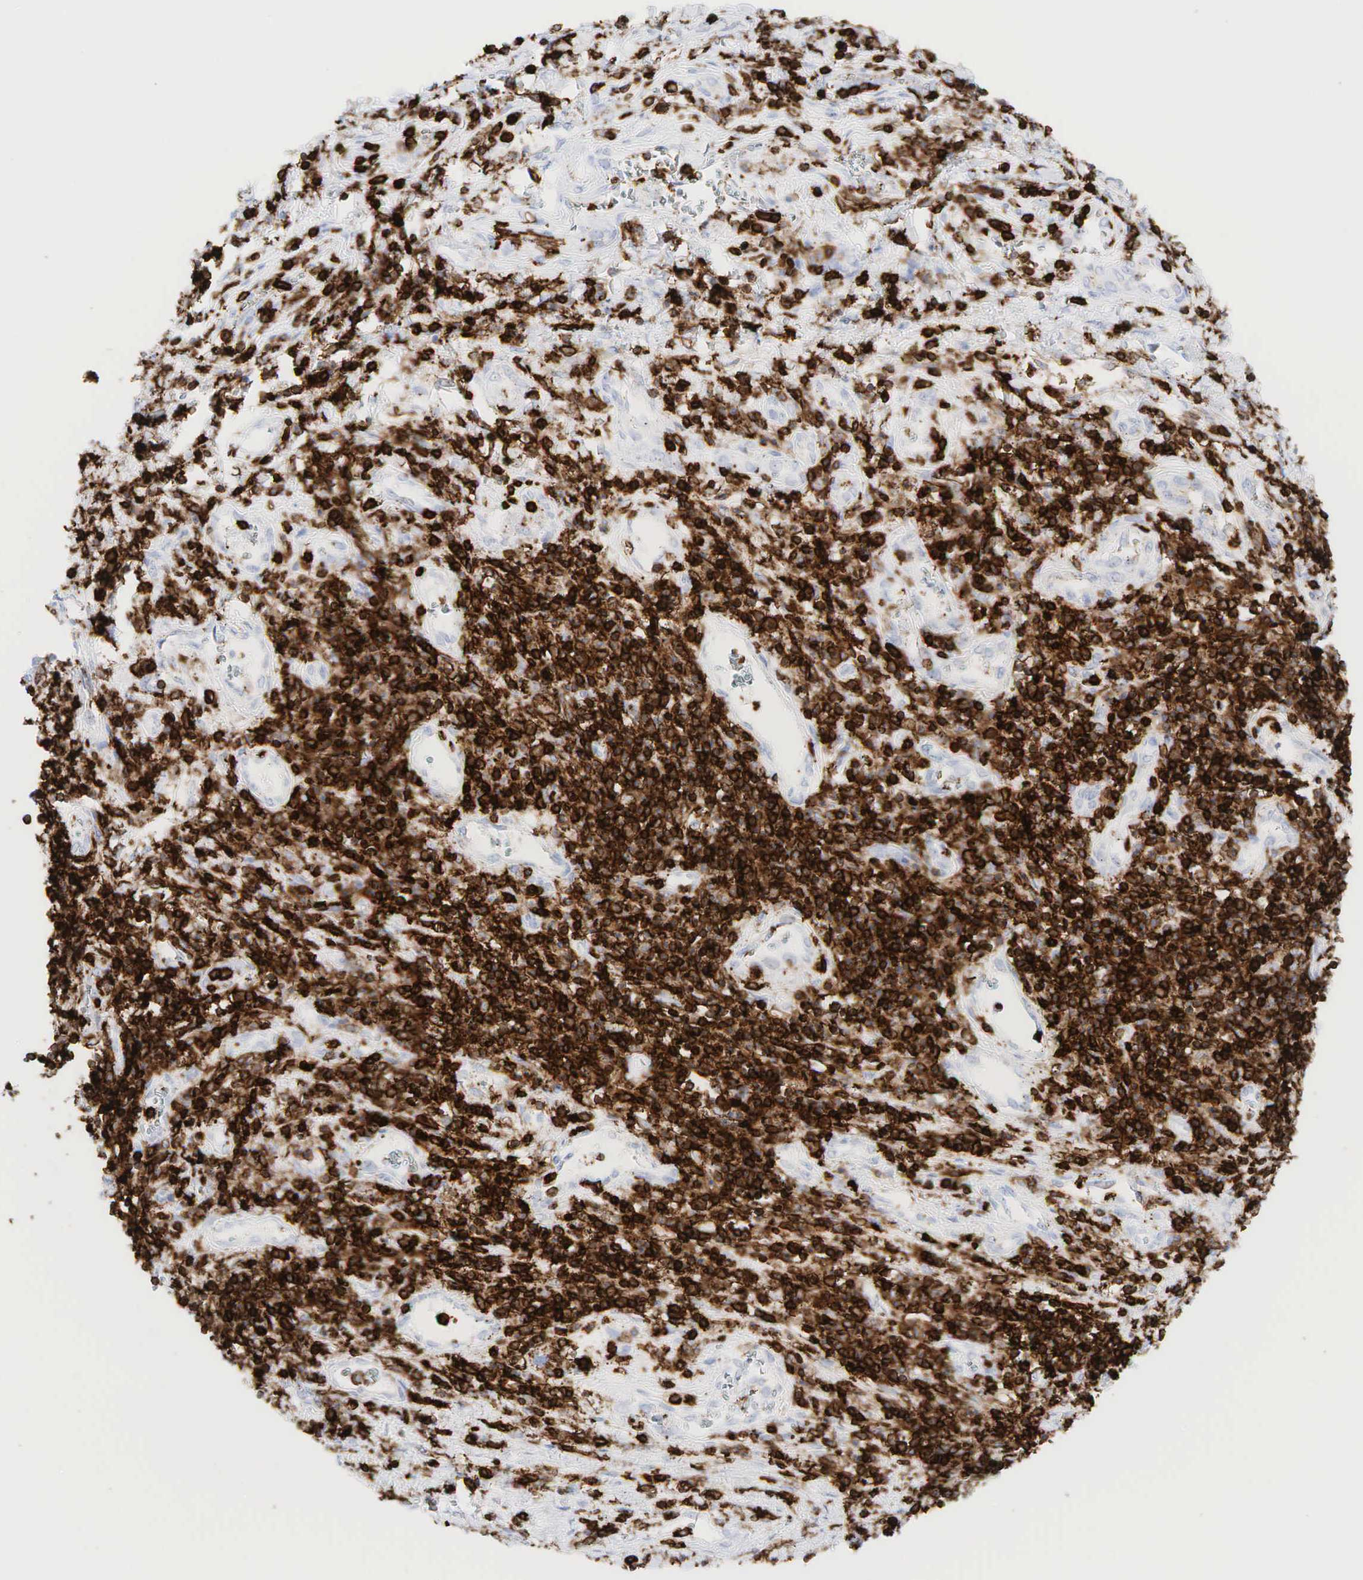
{"staining": {"intensity": "negative", "quantity": "none", "location": "none"}, "tissue": "liver cancer", "cell_type": "Tumor cells", "image_type": "cancer", "snomed": [{"axis": "morphology", "description": "Carcinoma, Hepatocellular, NOS"}, {"axis": "topography", "description": "Liver"}], "caption": "A photomicrograph of liver hepatocellular carcinoma stained for a protein displays no brown staining in tumor cells.", "gene": "PTPRC", "patient": {"sex": "male", "age": 24}}